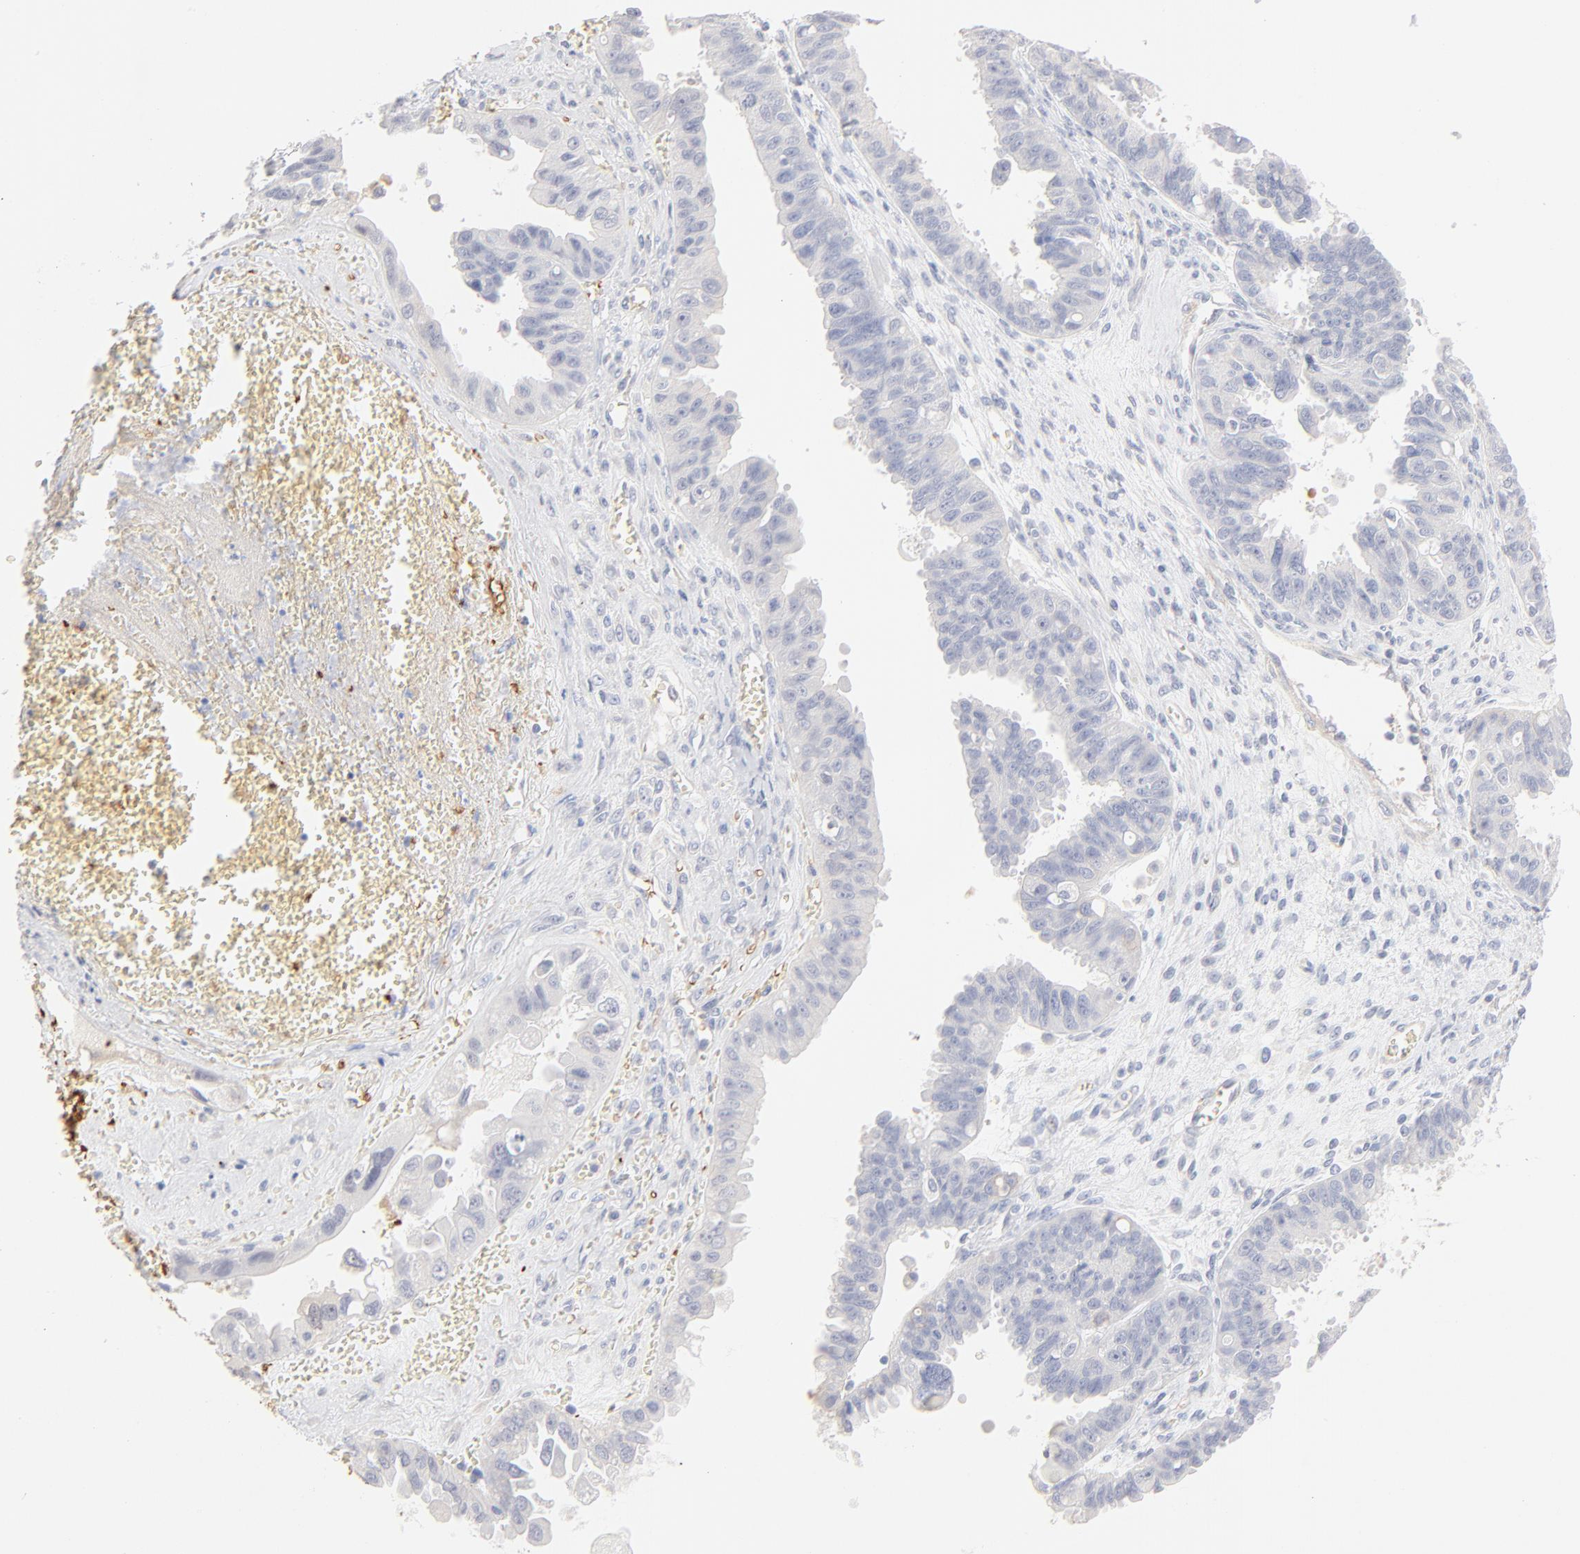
{"staining": {"intensity": "negative", "quantity": "none", "location": "none"}, "tissue": "ovarian cancer", "cell_type": "Tumor cells", "image_type": "cancer", "snomed": [{"axis": "morphology", "description": "Carcinoma, endometroid"}, {"axis": "topography", "description": "Ovary"}], "caption": "Immunohistochemistry (IHC) photomicrograph of ovarian cancer (endometroid carcinoma) stained for a protein (brown), which shows no expression in tumor cells. Brightfield microscopy of IHC stained with DAB (brown) and hematoxylin (blue), captured at high magnification.", "gene": "SPTB", "patient": {"sex": "female", "age": 85}}